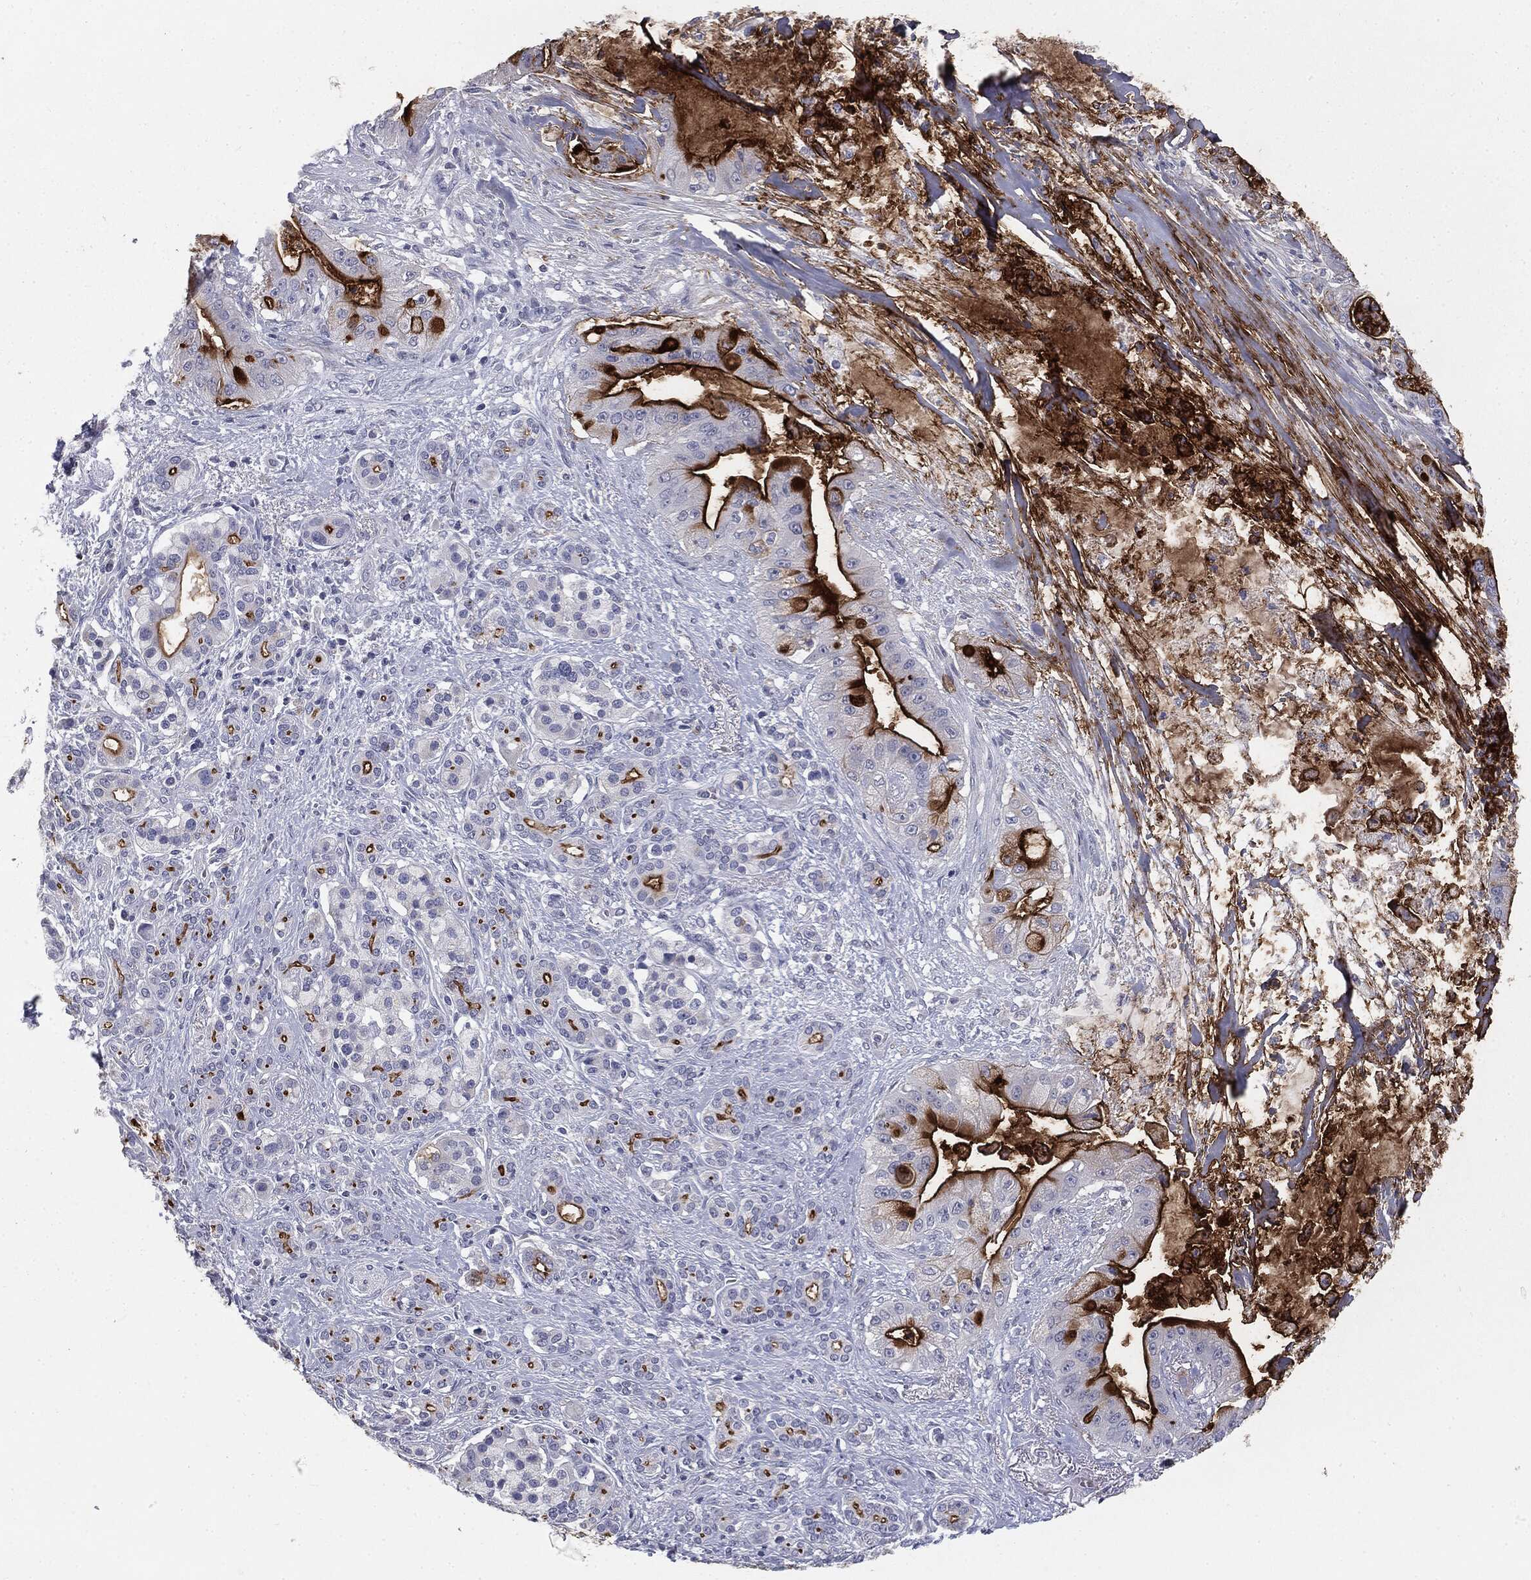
{"staining": {"intensity": "strong", "quantity": "25%-75%", "location": "cytoplasmic/membranous"}, "tissue": "pancreatic cancer", "cell_type": "Tumor cells", "image_type": "cancer", "snomed": [{"axis": "morphology", "description": "Normal tissue, NOS"}, {"axis": "morphology", "description": "Inflammation, NOS"}, {"axis": "morphology", "description": "Adenocarcinoma, NOS"}, {"axis": "topography", "description": "Pancreas"}], "caption": "Immunohistochemical staining of pancreatic cancer shows high levels of strong cytoplasmic/membranous protein expression in approximately 25%-75% of tumor cells.", "gene": "MUC1", "patient": {"sex": "male", "age": 57}}